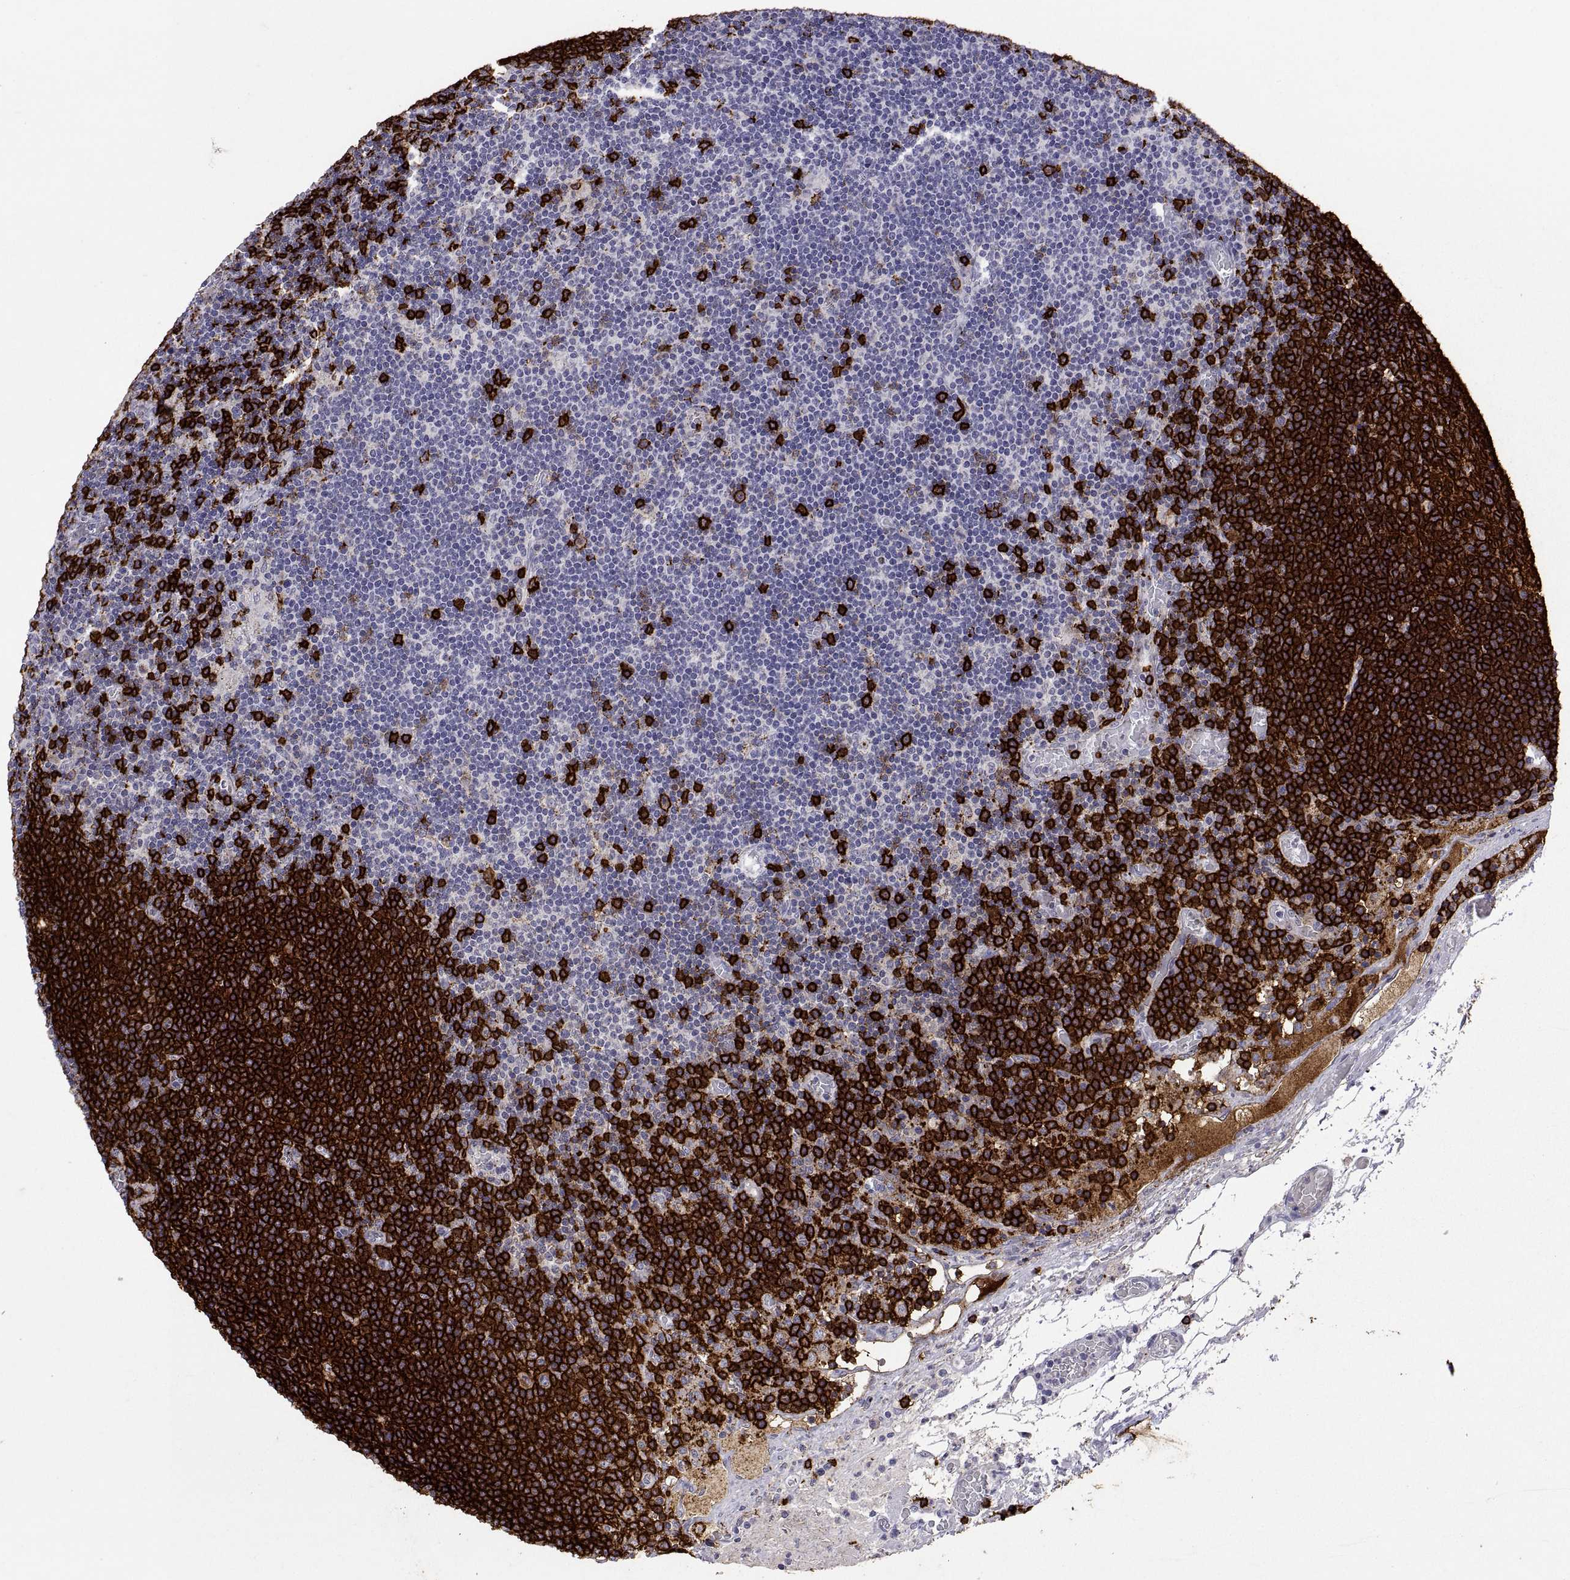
{"staining": {"intensity": "strong", "quantity": ">75%", "location": "cytoplasmic/membranous"}, "tissue": "lymph node", "cell_type": "Germinal center cells", "image_type": "normal", "snomed": [{"axis": "morphology", "description": "Normal tissue, NOS"}, {"axis": "topography", "description": "Lymph node"}], "caption": "Germinal center cells exhibit high levels of strong cytoplasmic/membranous expression in approximately >75% of cells in unremarkable lymph node.", "gene": "MS4A1", "patient": {"sex": "male", "age": 63}}